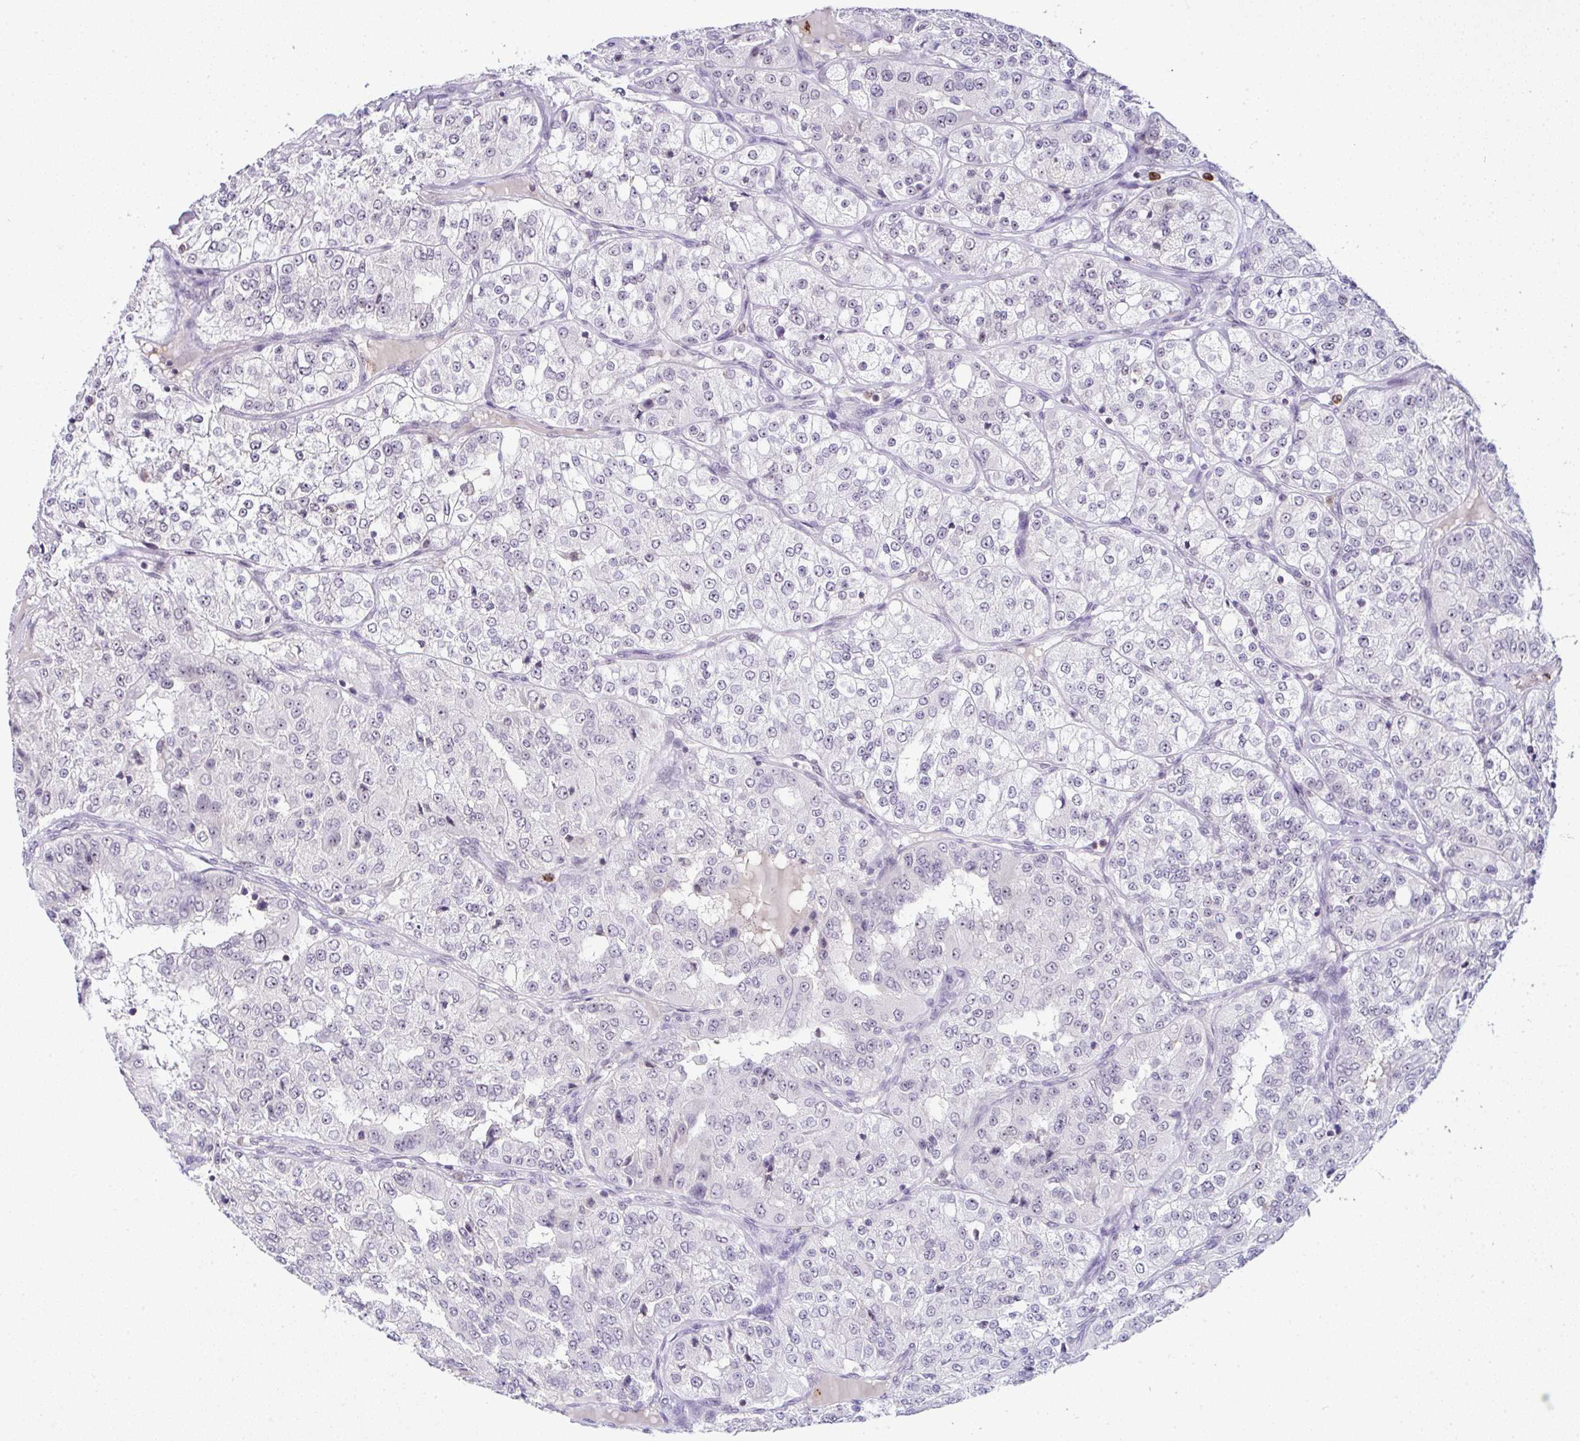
{"staining": {"intensity": "weak", "quantity": "<25%", "location": "nuclear"}, "tissue": "renal cancer", "cell_type": "Tumor cells", "image_type": "cancer", "snomed": [{"axis": "morphology", "description": "Adenocarcinoma, NOS"}, {"axis": "topography", "description": "Kidney"}], "caption": "Immunohistochemistry (IHC) photomicrograph of adenocarcinoma (renal) stained for a protein (brown), which reveals no expression in tumor cells.", "gene": "PTPN2", "patient": {"sex": "female", "age": 63}}